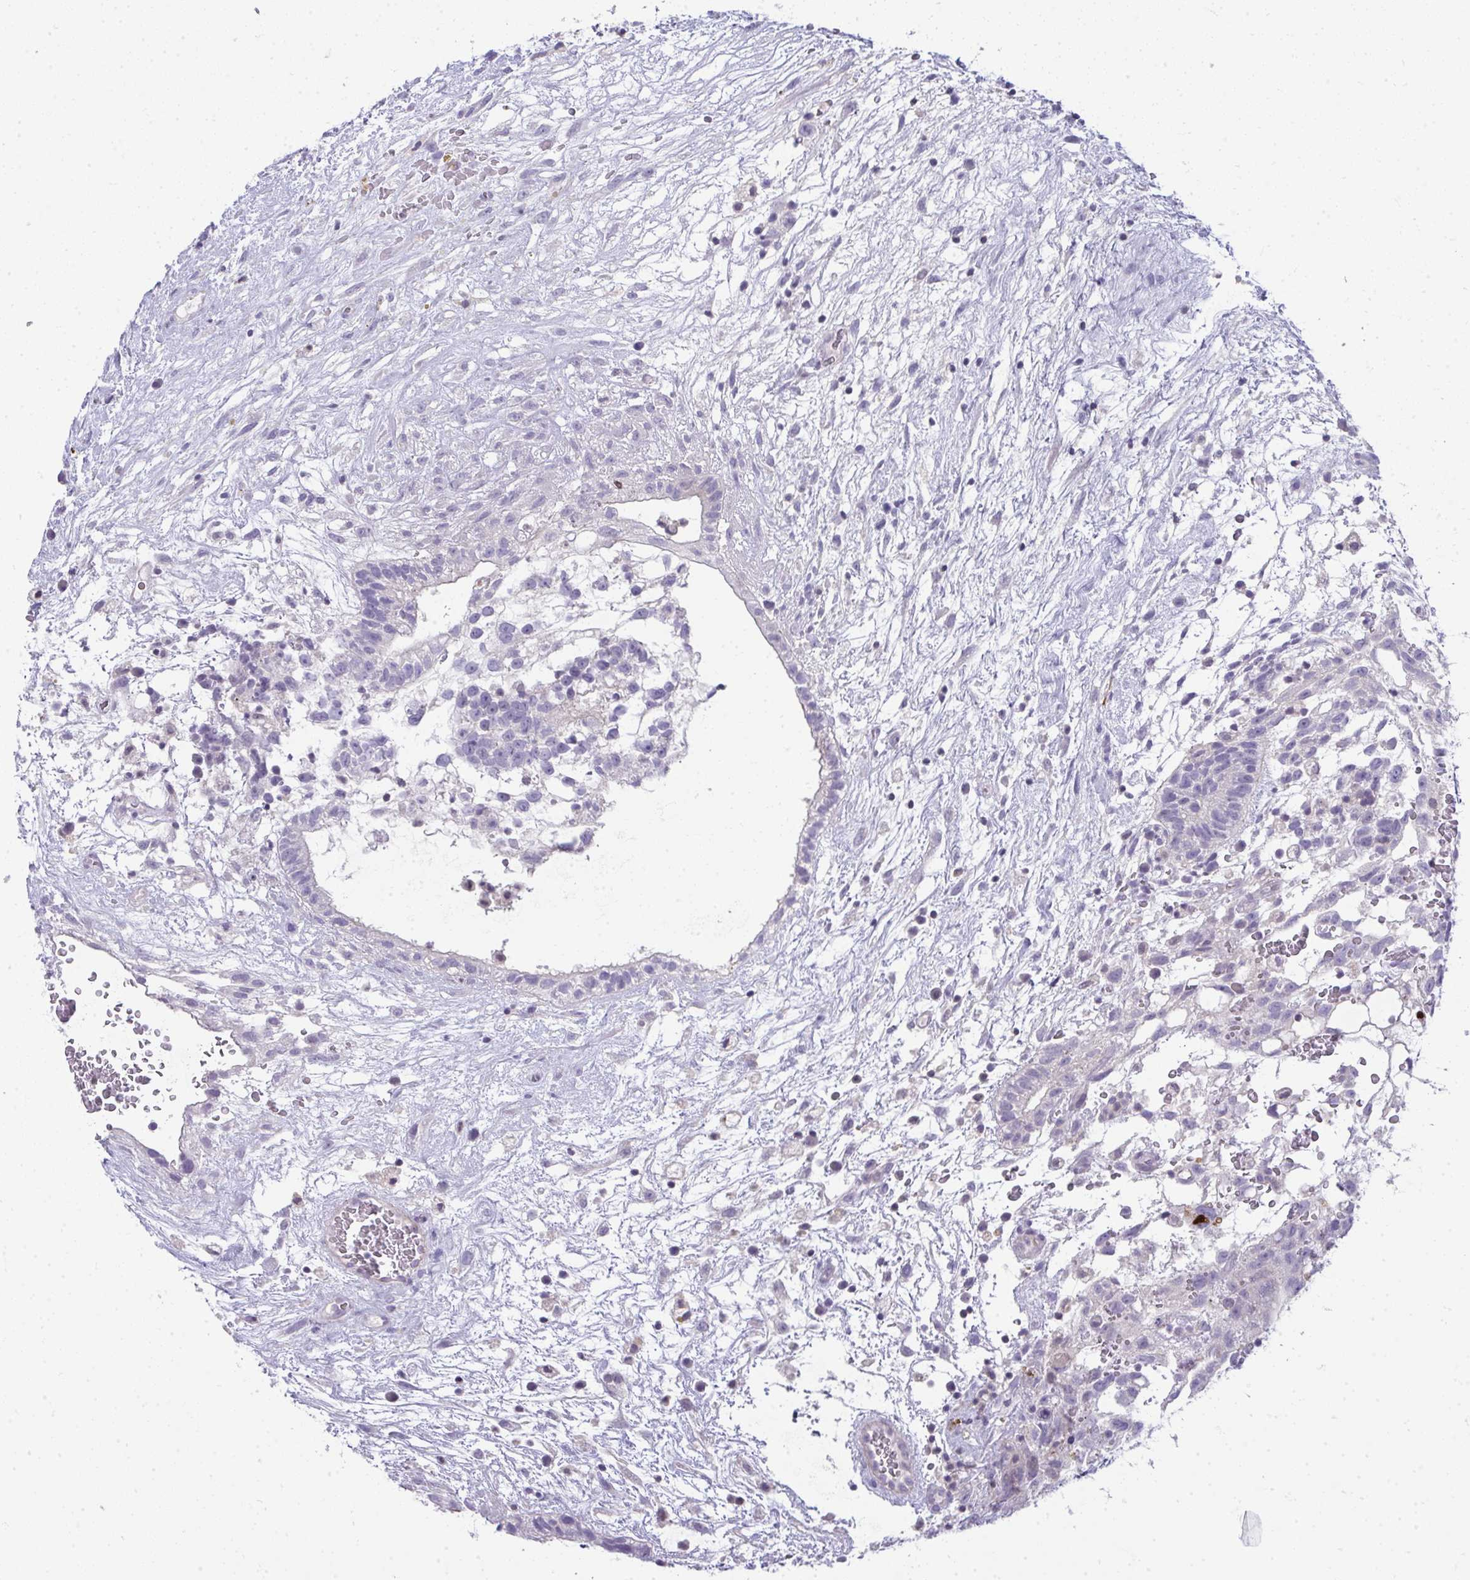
{"staining": {"intensity": "negative", "quantity": "none", "location": "none"}, "tissue": "testis cancer", "cell_type": "Tumor cells", "image_type": "cancer", "snomed": [{"axis": "morphology", "description": "Normal tissue, NOS"}, {"axis": "morphology", "description": "Carcinoma, Embryonal, NOS"}, {"axis": "topography", "description": "Testis"}], "caption": "This is an immunohistochemistry image of human testis cancer (embryonal carcinoma). There is no expression in tumor cells.", "gene": "VPS4B", "patient": {"sex": "male", "age": 32}}